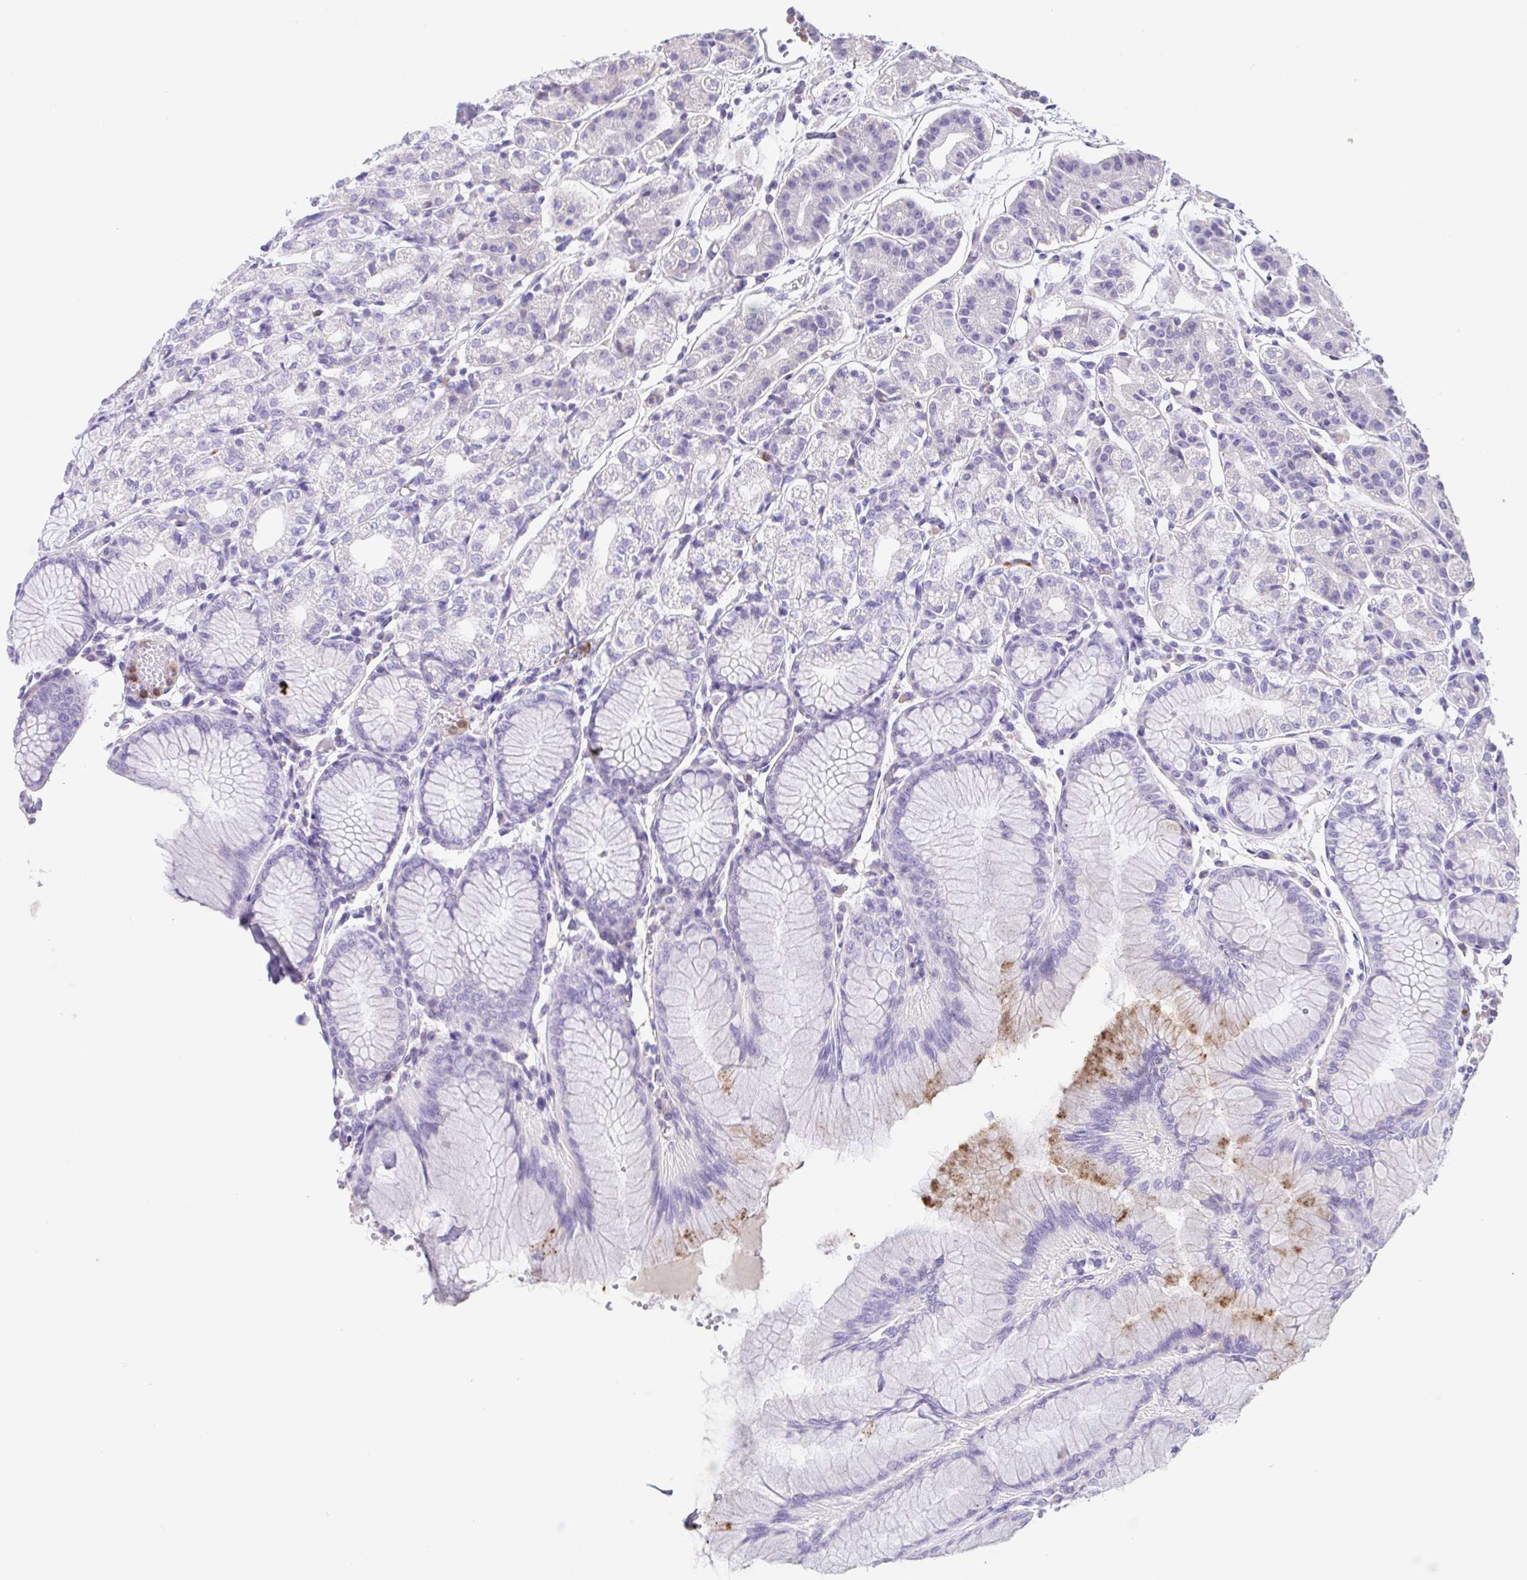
{"staining": {"intensity": "negative", "quantity": "none", "location": "none"}, "tissue": "stomach", "cell_type": "Glandular cells", "image_type": "normal", "snomed": [{"axis": "morphology", "description": "Normal tissue, NOS"}, {"axis": "topography", "description": "Stomach"}], "caption": "Photomicrograph shows no protein expression in glandular cells of unremarkable stomach.", "gene": "ARPP21", "patient": {"sex": "female", "age": 57}}